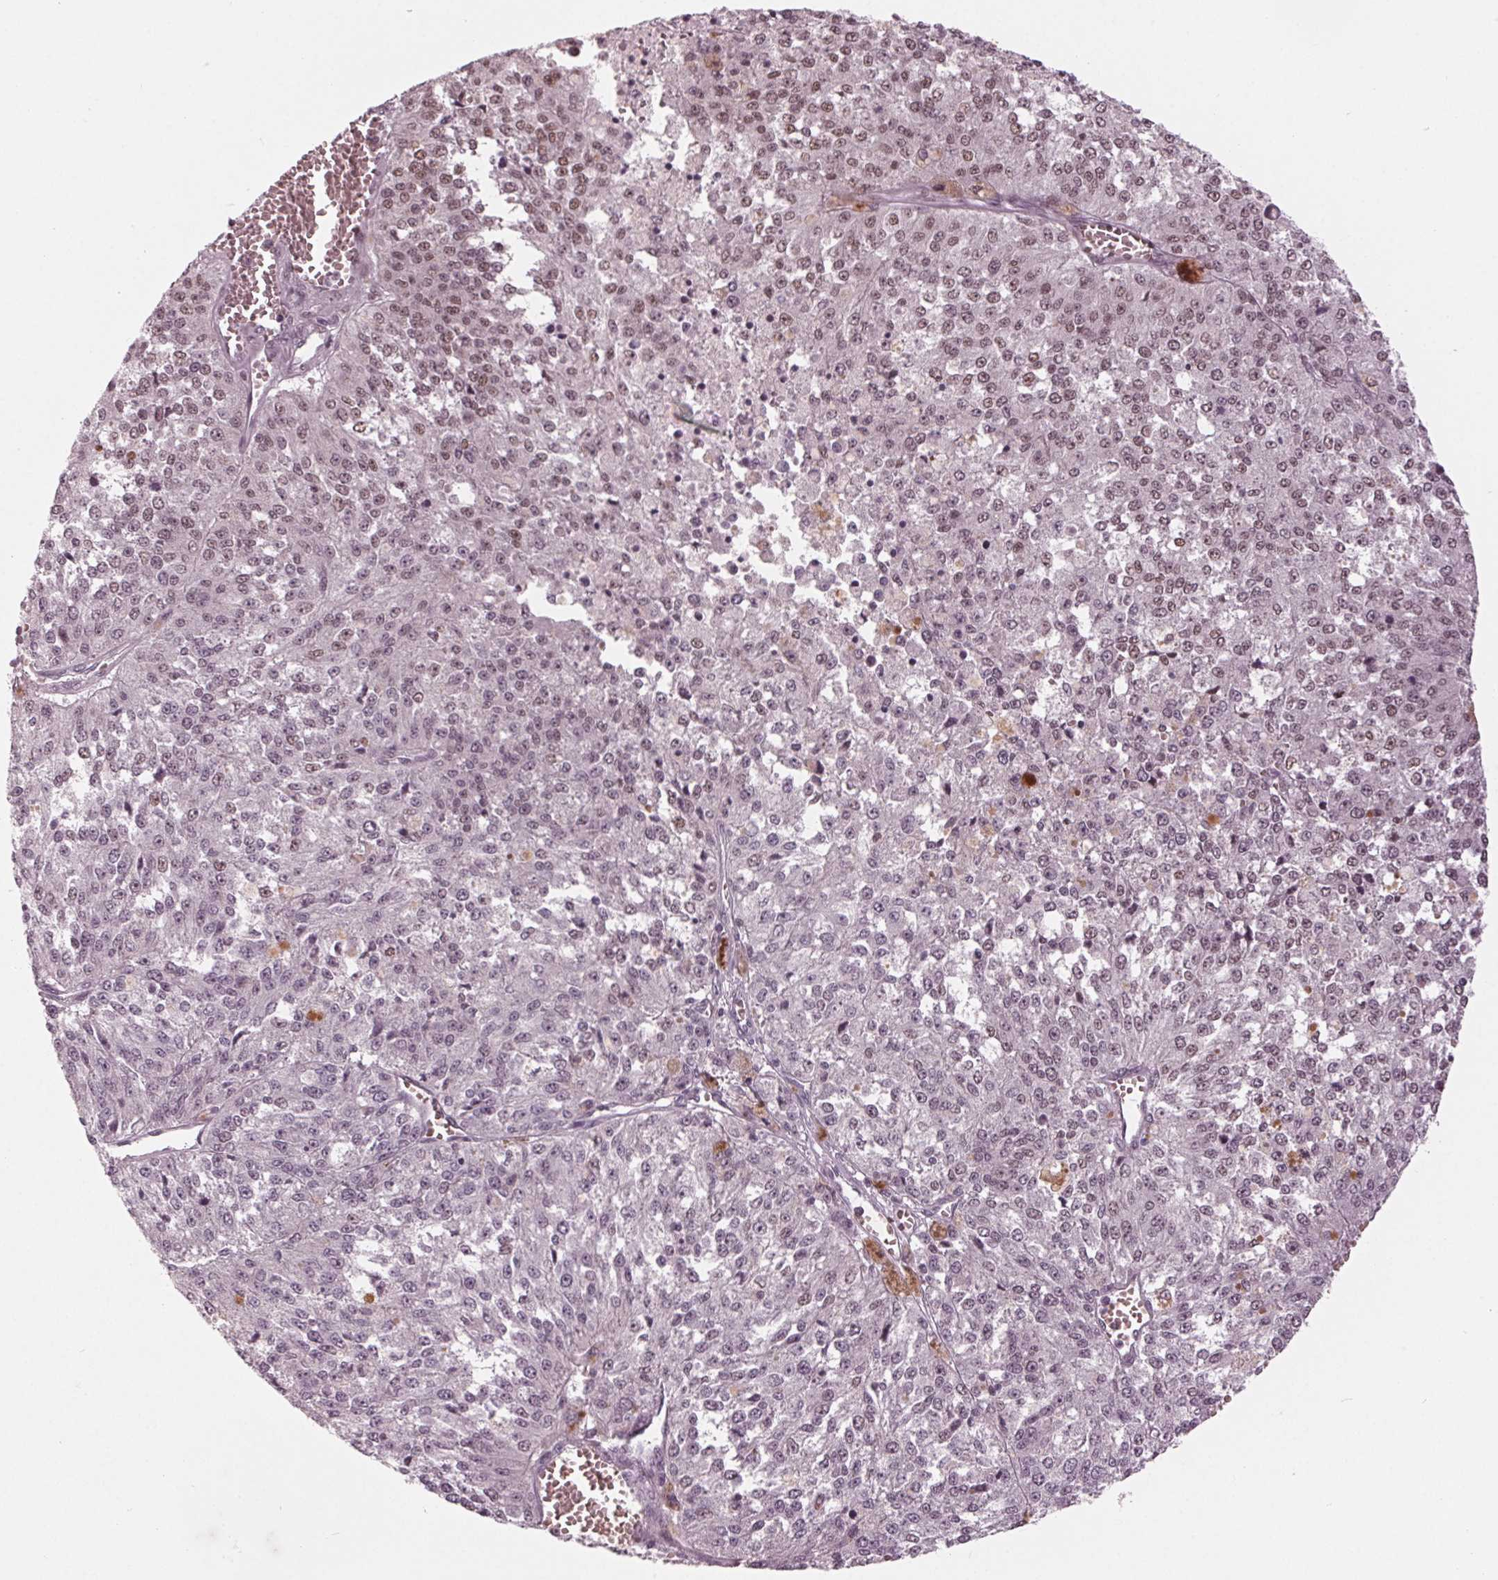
{"staining": {"intensity": "weak", "quantity": "<25%", "location": "nuclear"}, "tissue": "melanoma", "cell_type": "Tumor cells", "image_type": "cancer", "snomed": [{"axis": "morphology", "description": "Malignant melanoma, Metastatic site"}, {"axis": "topography", "description": "Lymph node"}], "caption": "An immunohistochemistry (IHC) histopathology image of melanoma is shown. There is no staining in tumor cells of melanoma.", "gene": "DNMT3L", "patient": {"sex": "female", "age": 64}}